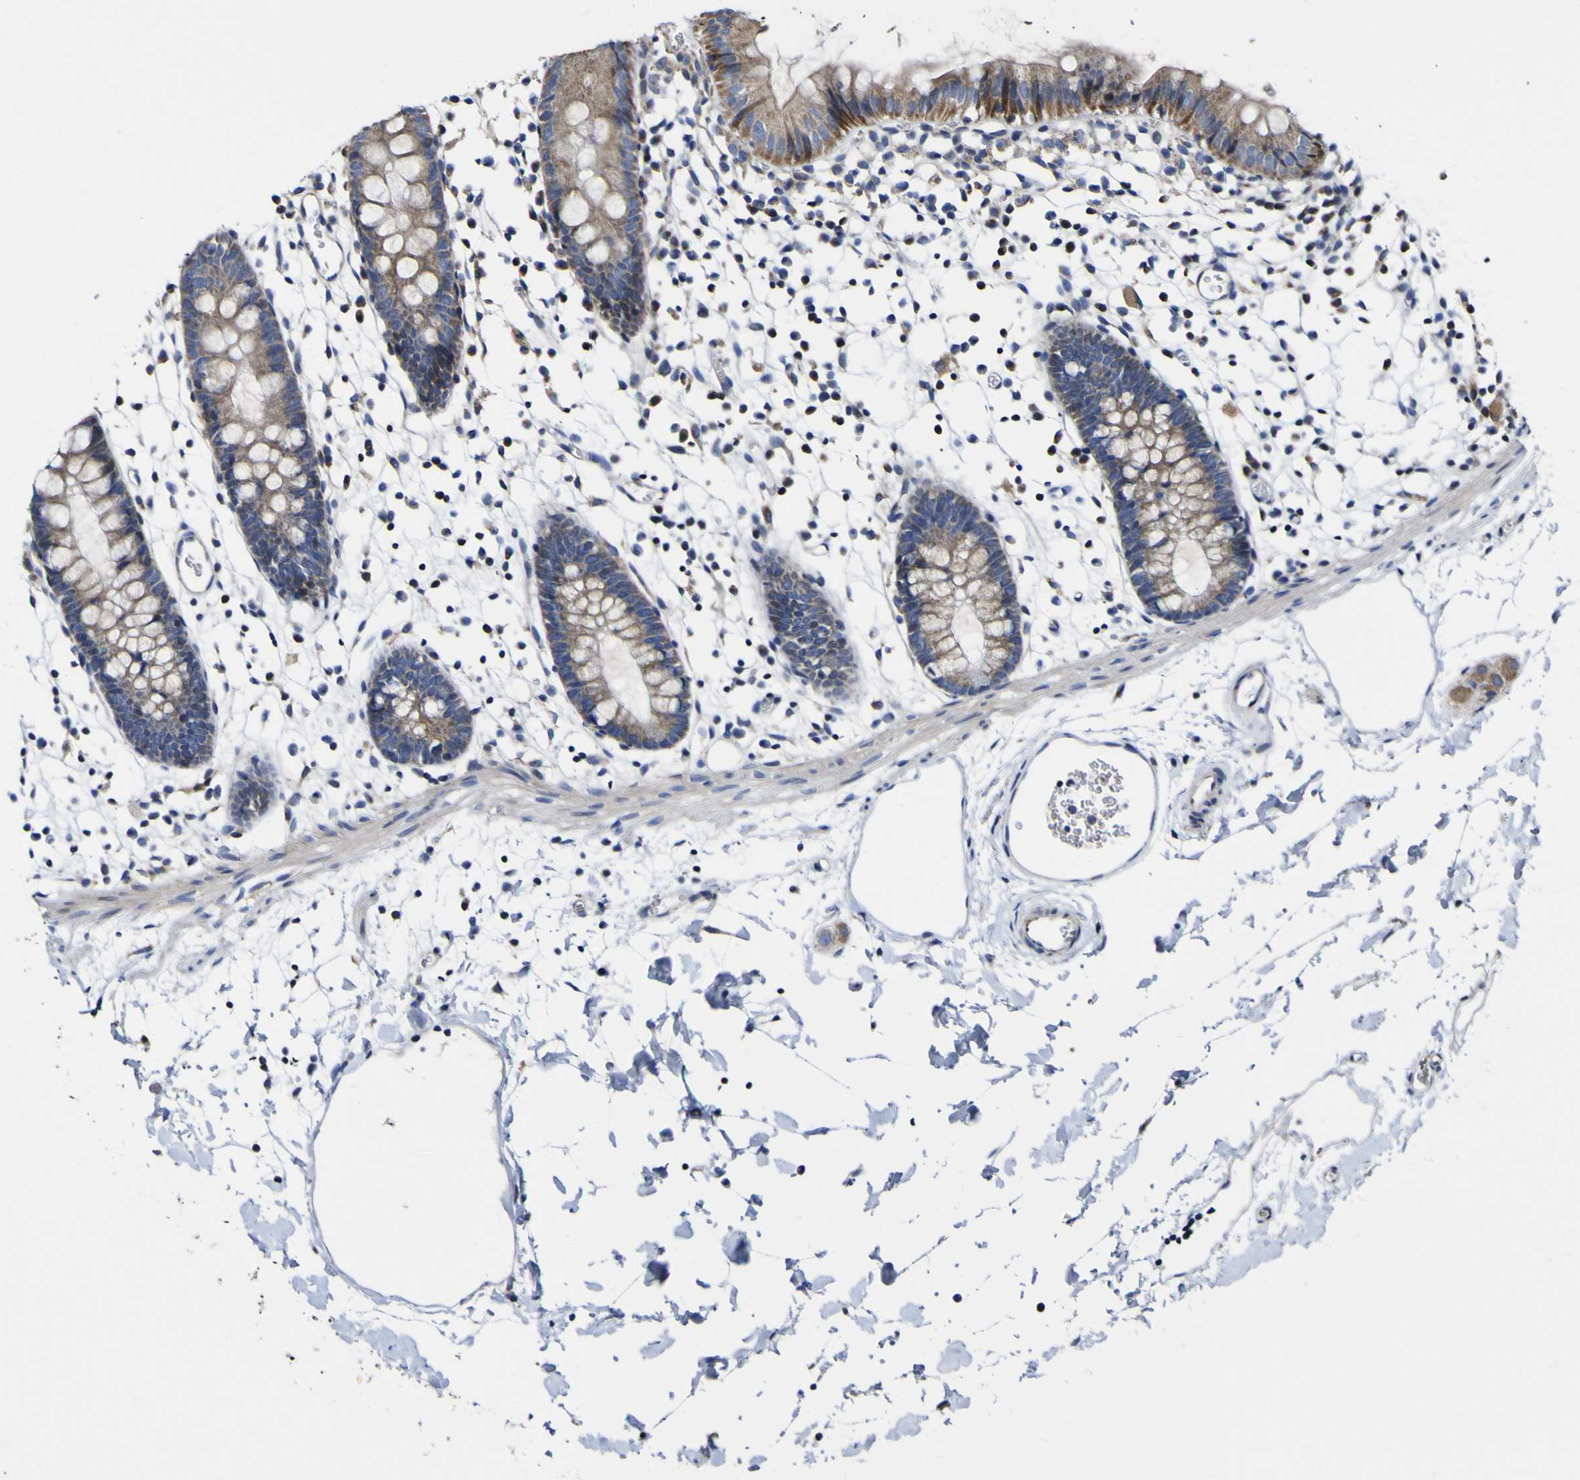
{"staining": {"intensity": "negative", "quantity": "none", "location": "none"}, "tissue": "colon", "cell_type": "Endothelial cells", "image_type": "normal", "snomed": [{"axis": "morphology", "description": "Normal tissue, NOS"}, {"axis": "topography", "description": "Colon"}], "caption": "Immunohistochemistry histopathology image of unremarkable human colon stained for a protein (brown), which displays no expression in endothelial cells.", "gene": "CCDC90B", "patient": {"sex": "male", "age": 14}}